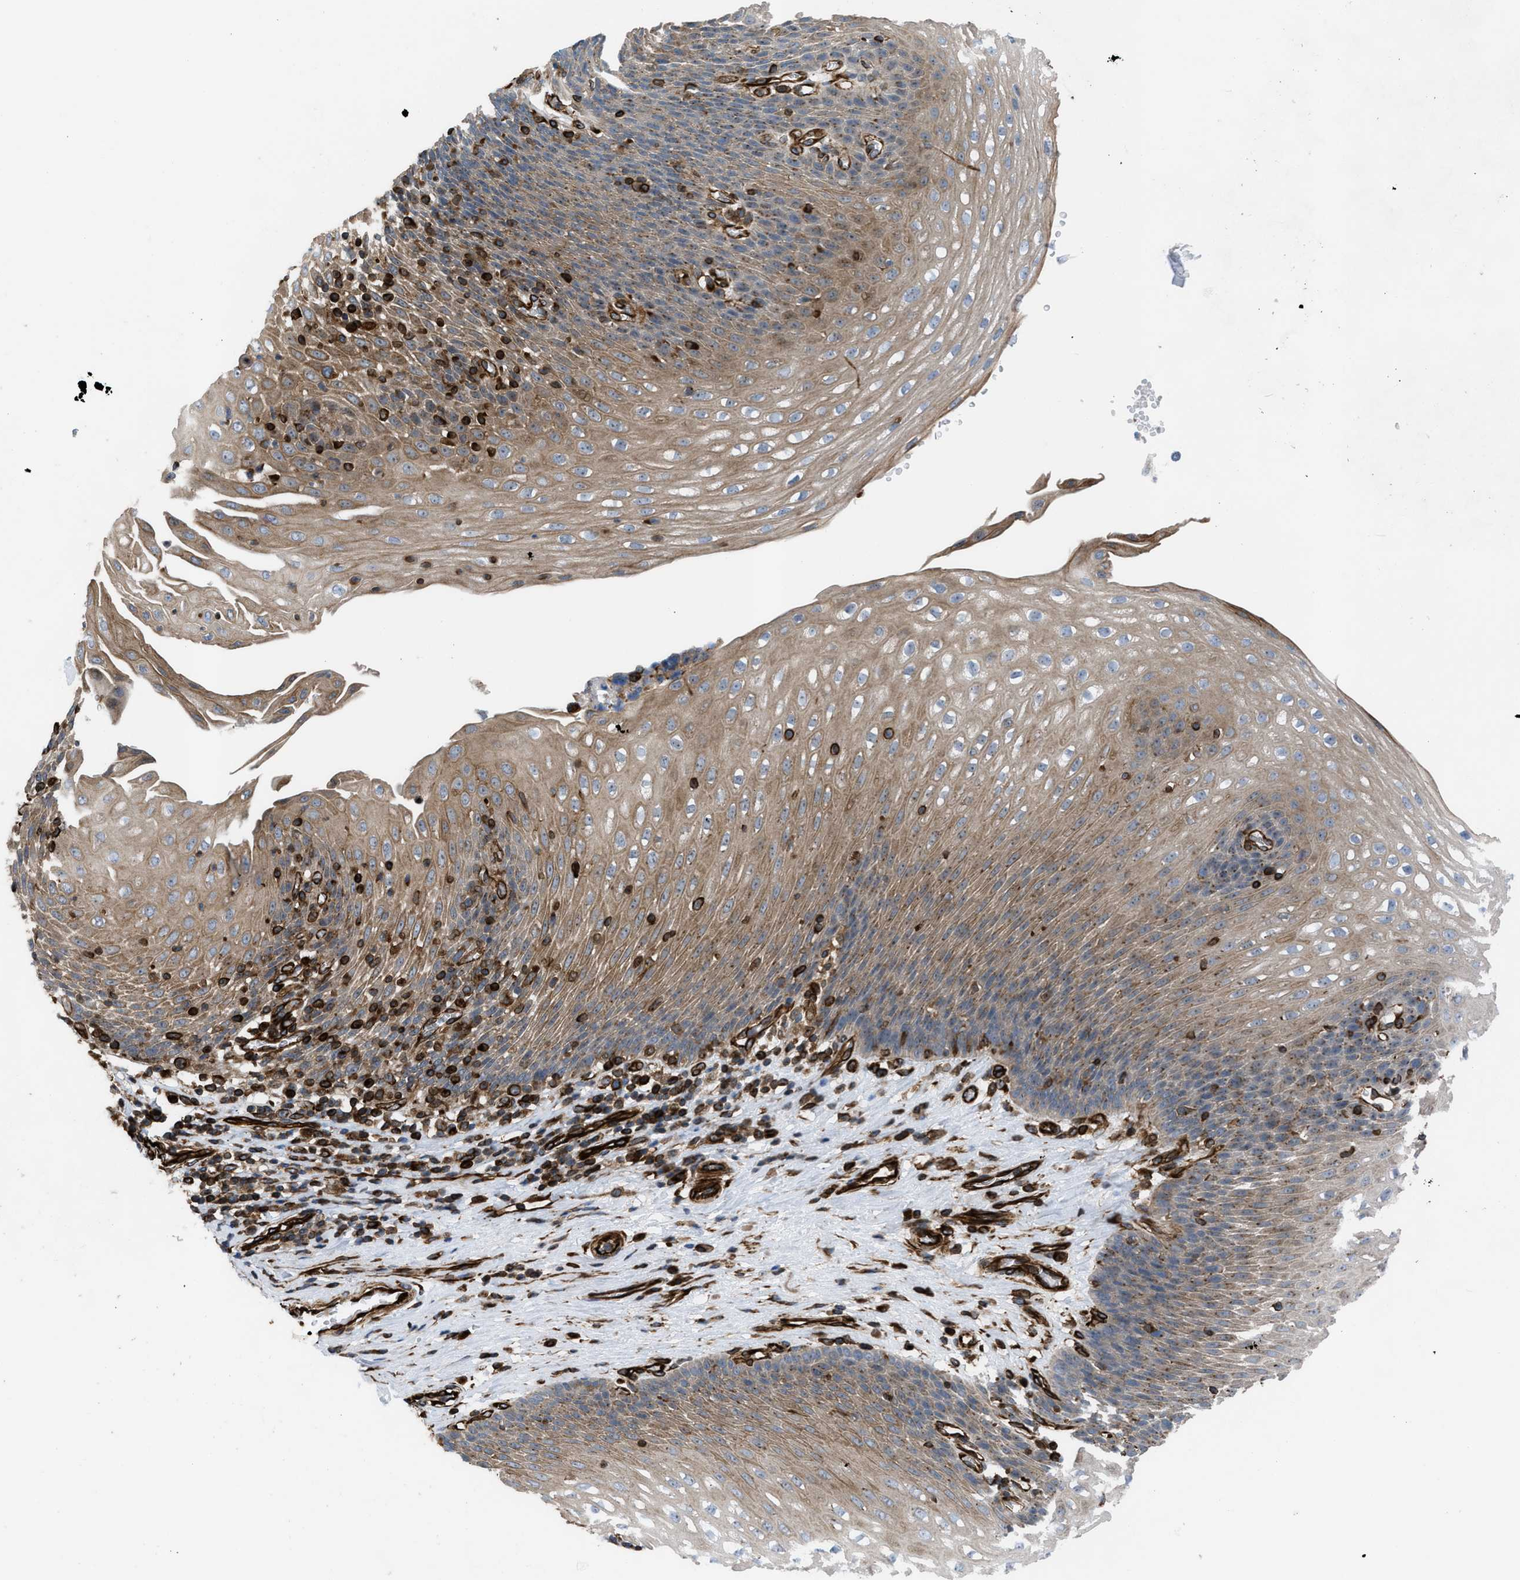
{"staining": {"intensity": "moderate", "quantity": "25%-75%", "location": "cytoplasmic/membranous"}, "tissue": "esophagus", "cell_type": "Squamous epithelial cells", "image_type": "normal", "snomed": [{"axis": "morphology", "description": "Normal tissue, NOS"}, {"axis": "topography", "description": "Esophagus"}], "caption": "Esophagus stained with a brown dye exhibits moderate cytoplasmic/membranous positive positivity in approximately 25%-75% of squamous epithelial cells.", "gene": "PTPRE", "patient": {"sex": "male", "age": 48}}